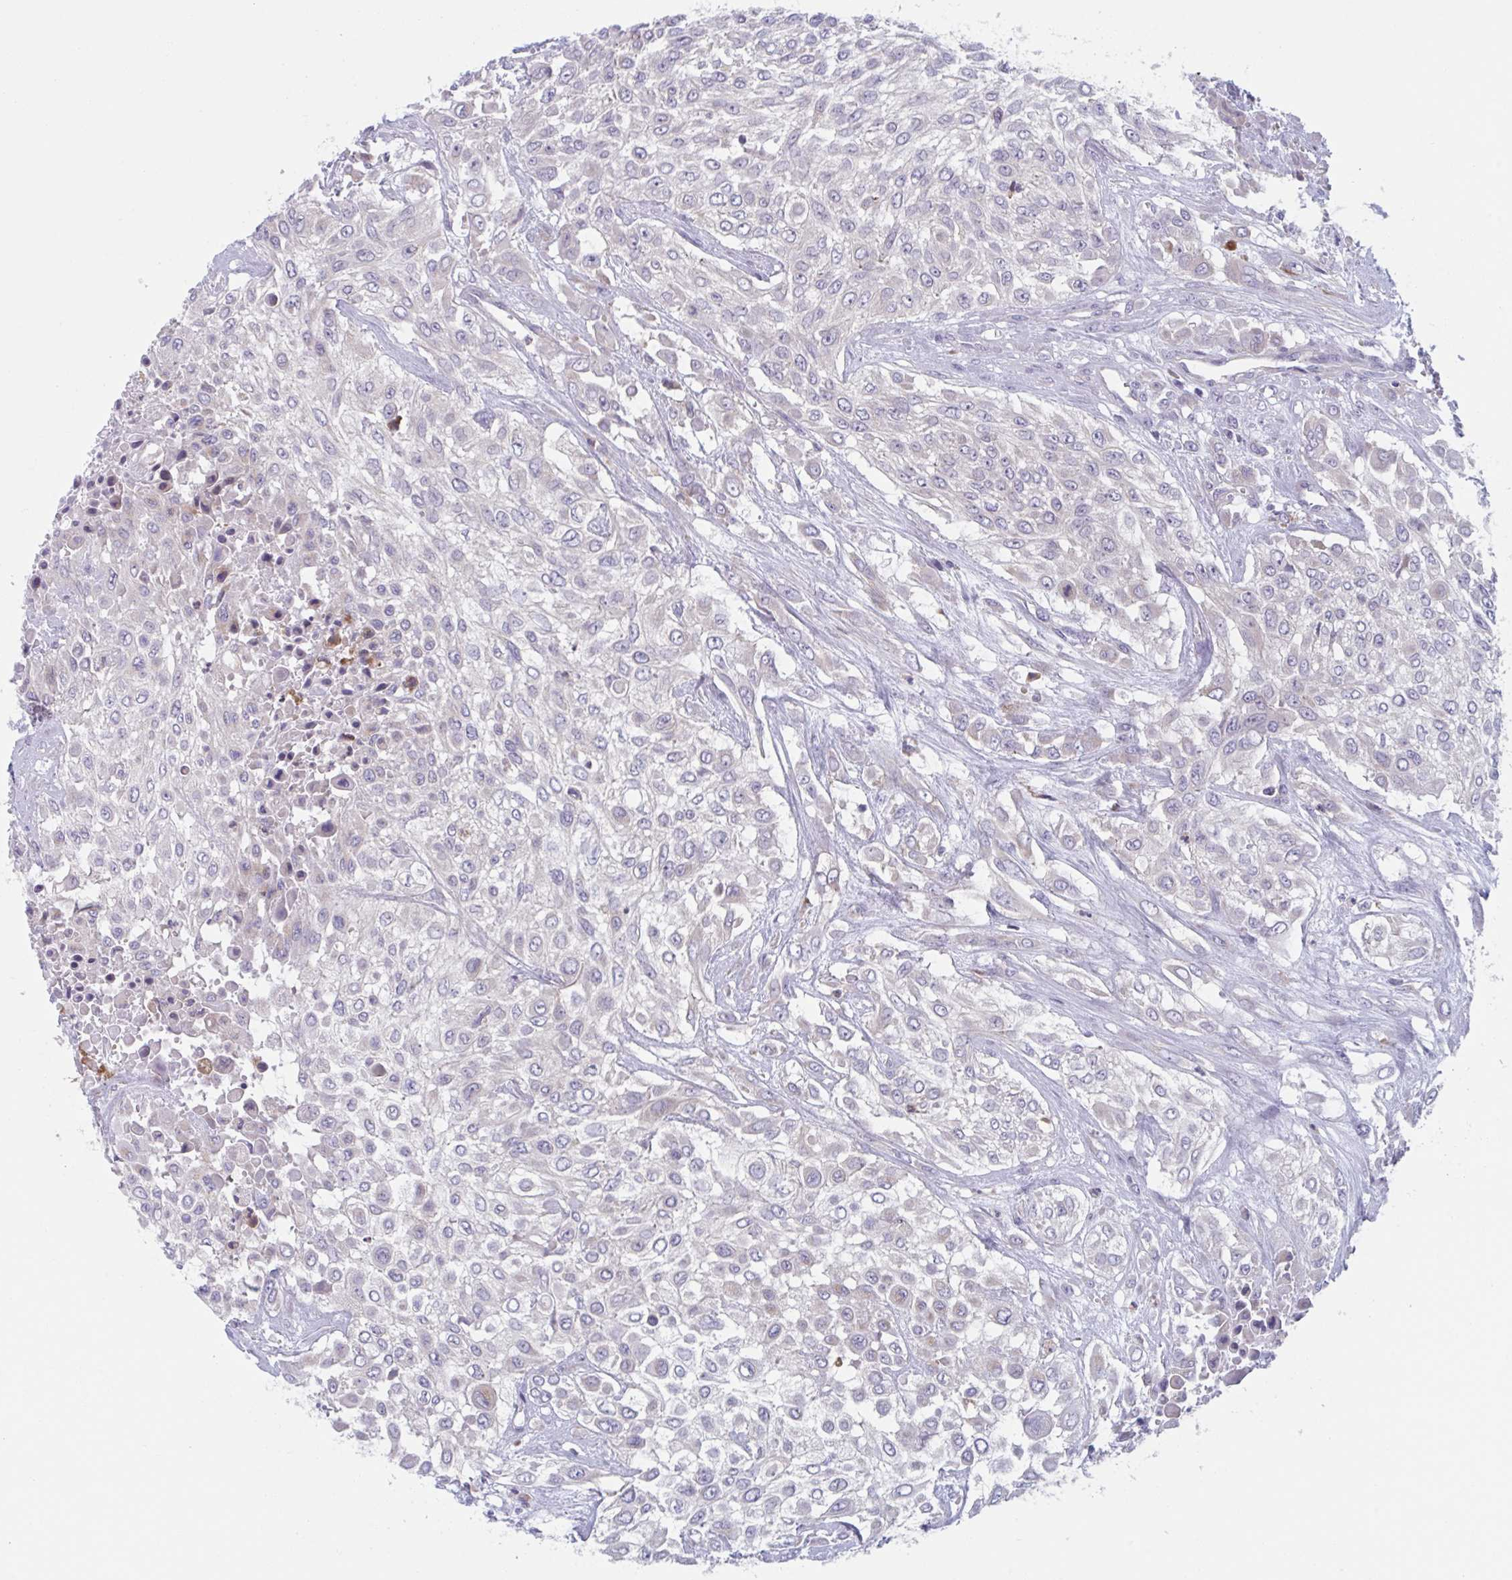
{"staining": {"intensity": "negative", "quantity": "none", "location": "none"}, "tissue": "urothelial cancer", "cell_type": "Tumor cells", "image_type": "cancer", "snomed": [{"axis": "morphology", "description": "Urothelial carcinoma, High grade"}, {"axis": "topography", "description": "Urinary bladder"}], "caption": "This is an immunohistochemistry (IHC) histopathology image of human urothelial carcinoma (high-grade). There is no expression in tumor cells.", "gene": "NIPSNAP1", "patient": {"sex": "male", "age": 57}}